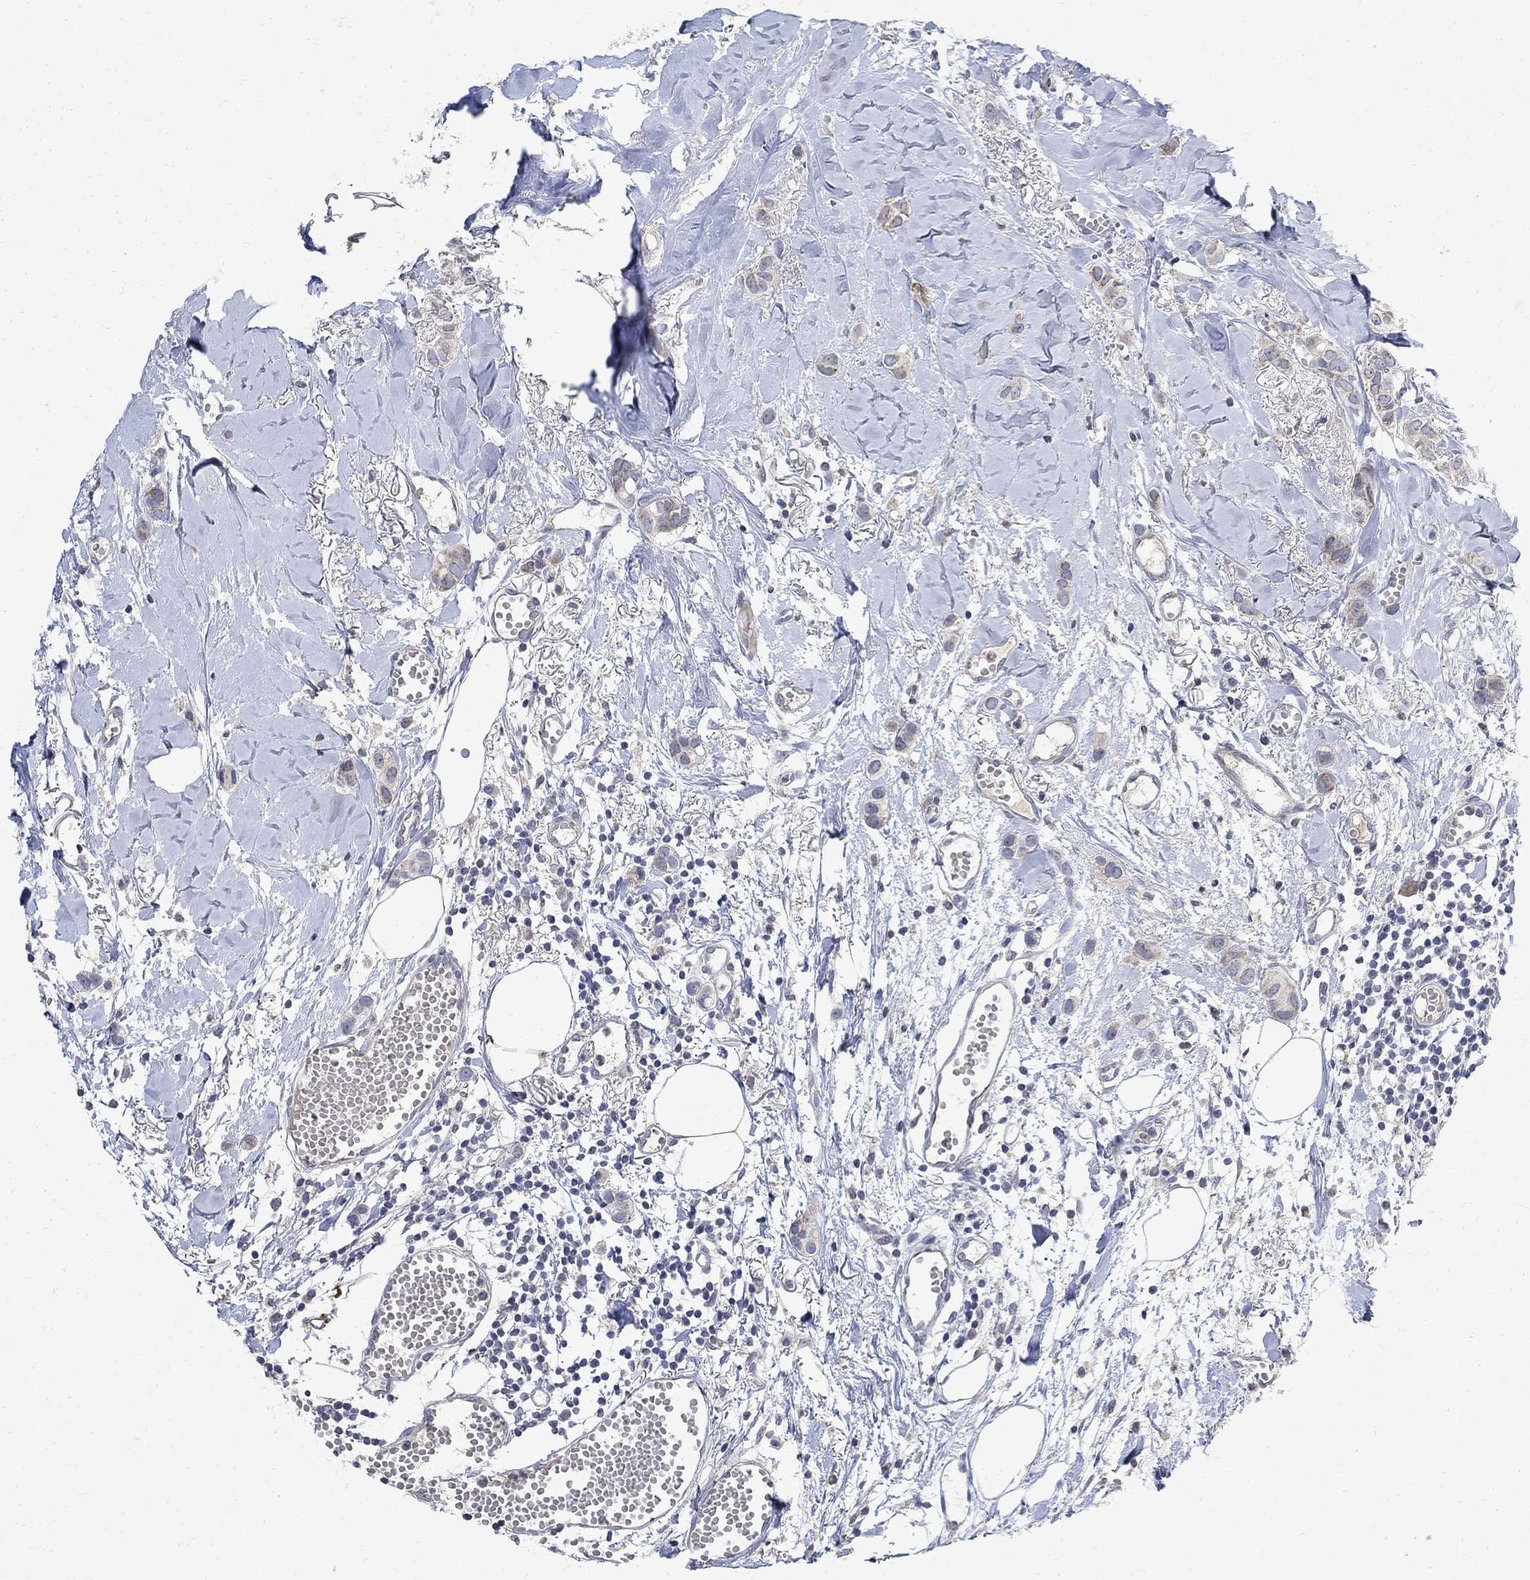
{"staining": {"intensity": "negative", "quantity": "none", "location": "none"}, "tissue": "breast cancer", "cell_type": "Tumor cells", "image_type": "cancer", "snomed": [{"axis": "morphology", "description": "Duct carcinoma"}, {"axis": "topography", "description": "Breast"}], "caption": "A micrograph of human breast cancer (infiltrating ductal carcinoma) is negative for staining in tumor cells.", "gene": "TMEM169", "patient": {"sex": "female", "age": 85}}